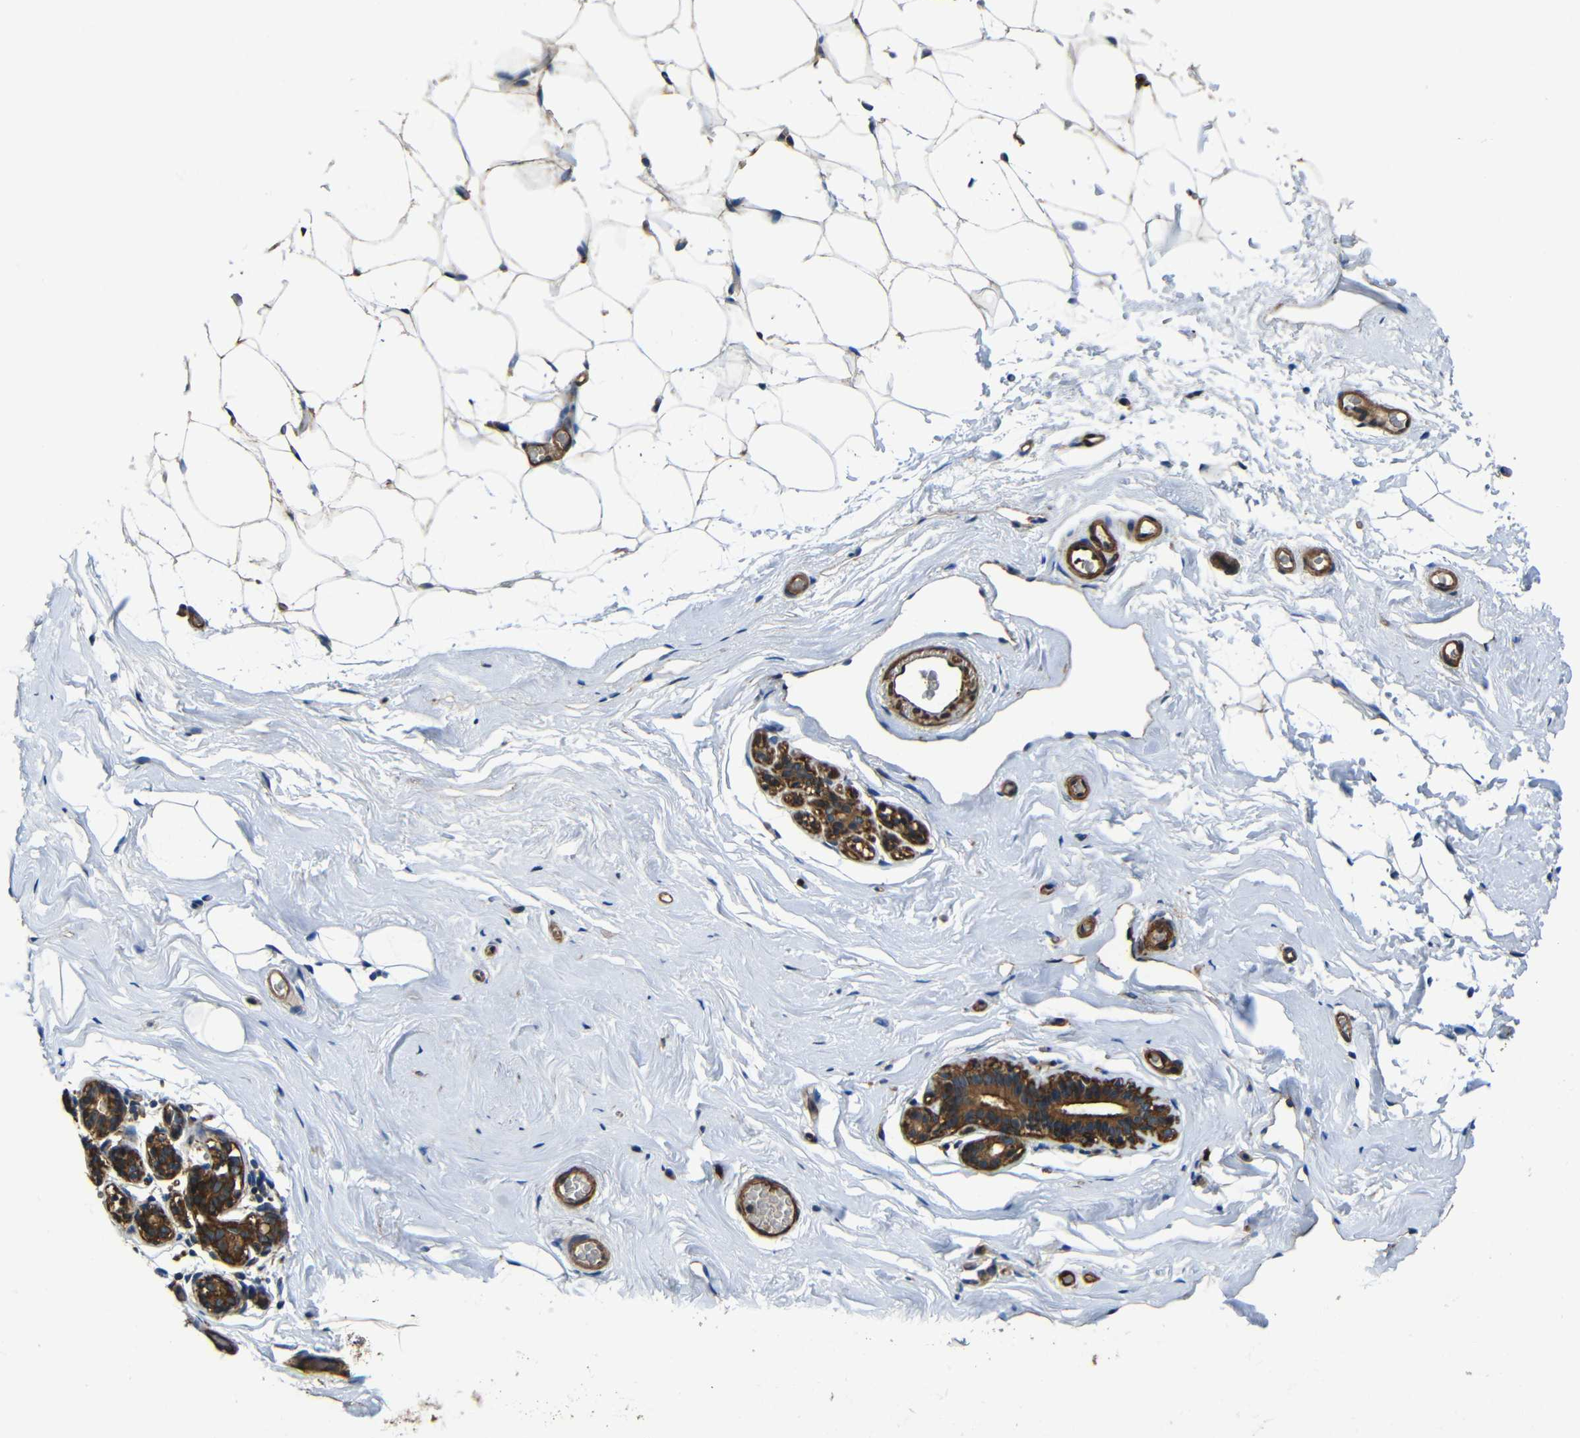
{"staining": {"intensity": "negative", "quantity": "none", "location": "none"}, "tissue": "breast", "cell_type": "Adipocytes", "image_type": "normal", "snomed": [{"axis": "morphology", "description": "Normal tissue, NOS"}, {"axis": "topography", "description": "Breast"}], "caption": "A high-resolution histopathology image shows immunohistochemistry staining of unremarkable breast, which demonstrates no significant staining in adipocytes. (Stains: DAB (3,3'-diaminobenzidine) immunohistochemistry (IHC) with hematoxylin counter stain, Microscopy: brightfield microscopy at high magnification).", "gene": "PTCH1", "patient": {"sex": "female", "age": 75}}